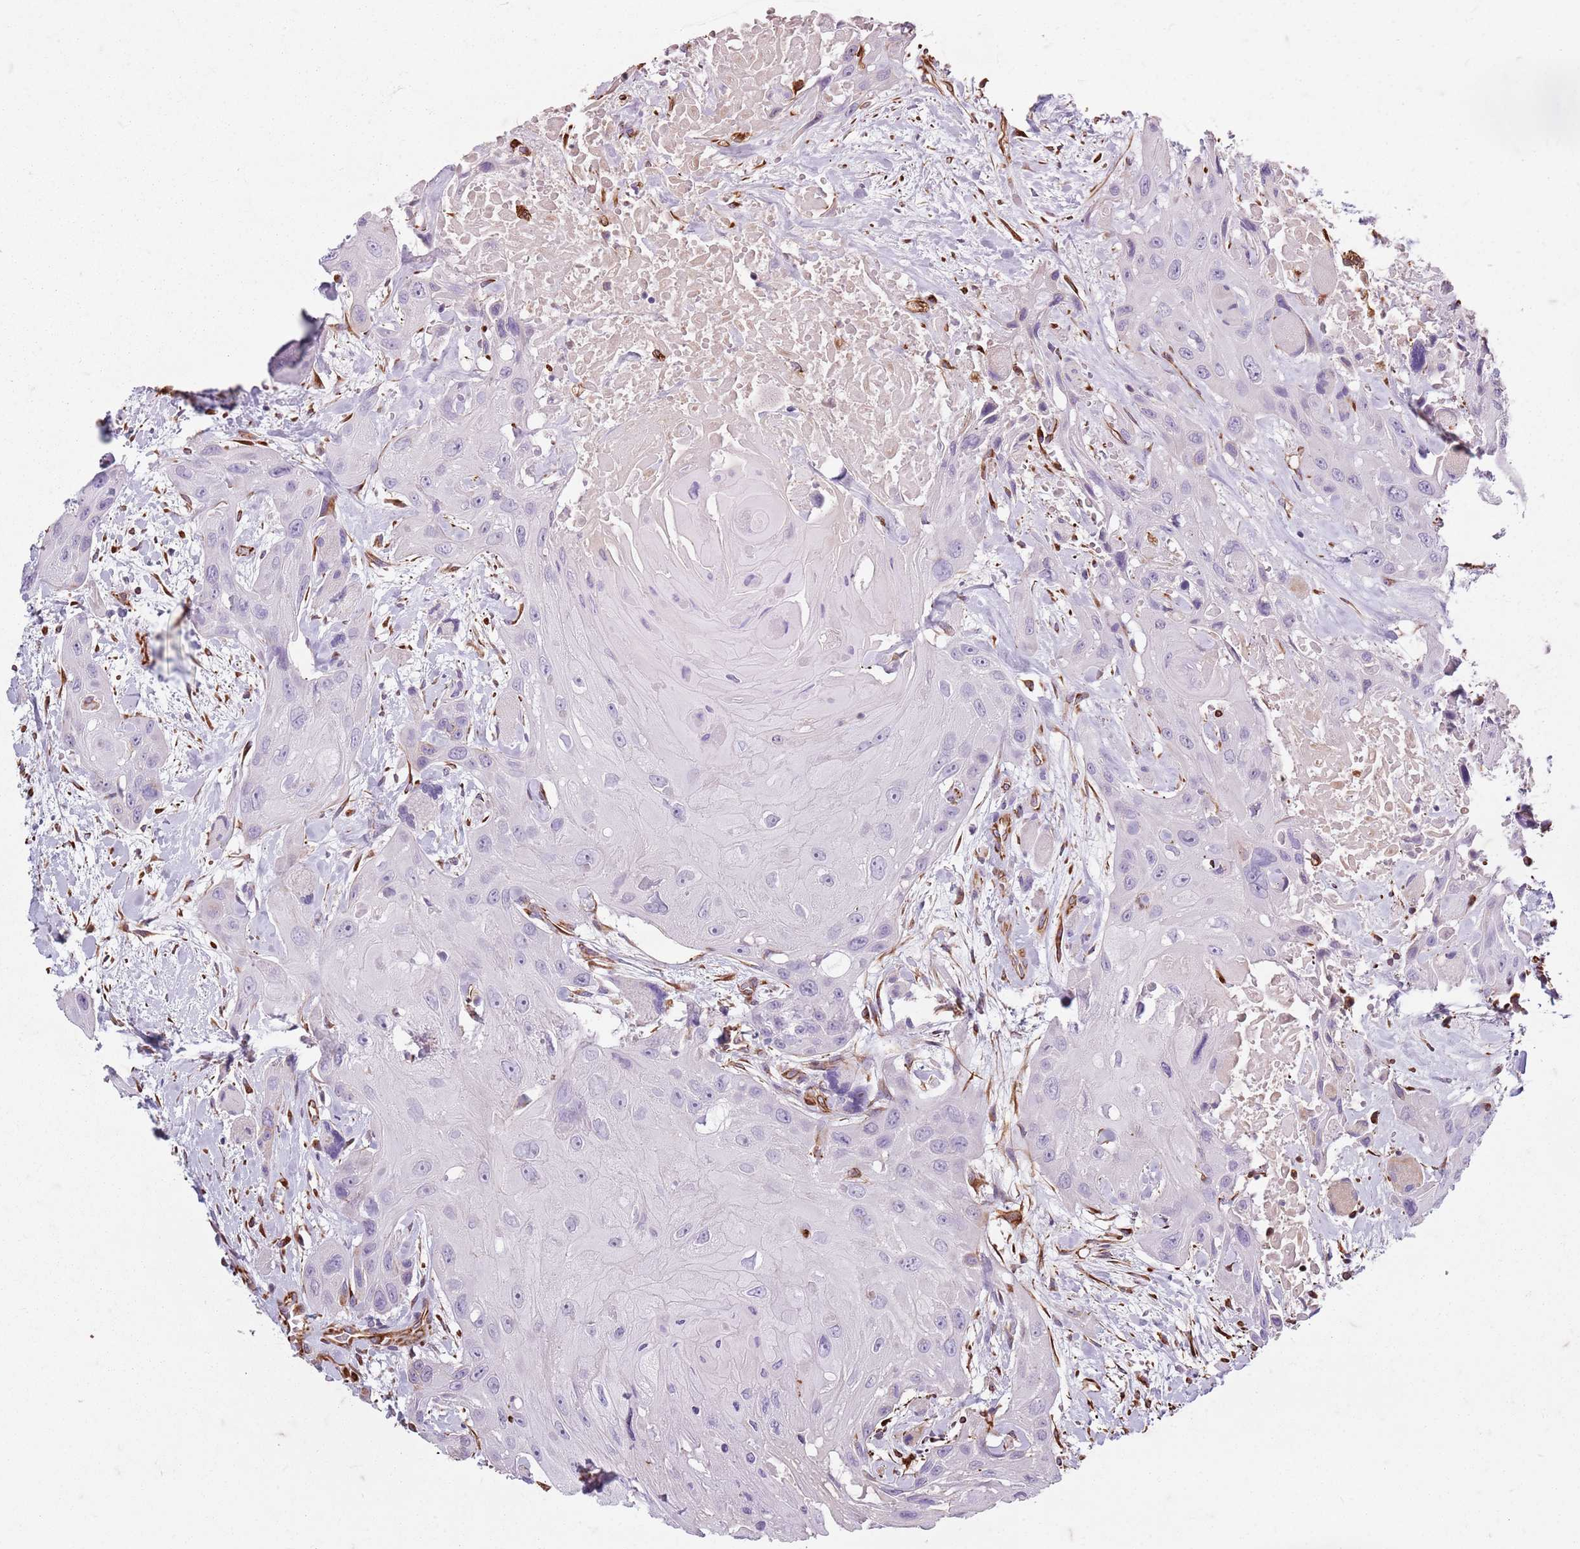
{"staining": {"intensity": "weak", "quantity": "<25%", "location": "cytoplasmic/membranous"}, "tissue": "head and neck cancer", "cell_type": "Tumor cells", "image_type": "cancer", "snomed": [{"axis": "morphology", "description": "Squamous cell carcinoma, NOS"}, {"axis": "topography", "description": "Head-Neck"}], "caption": "Head and neck squamous cell carcinoma was stained to show a protein in brown. There is no significant staining in tumor cells. Nuclei are stained in blue.", "gene": "TAS2R38", "patient": {"sex": "male", "age": 81}}